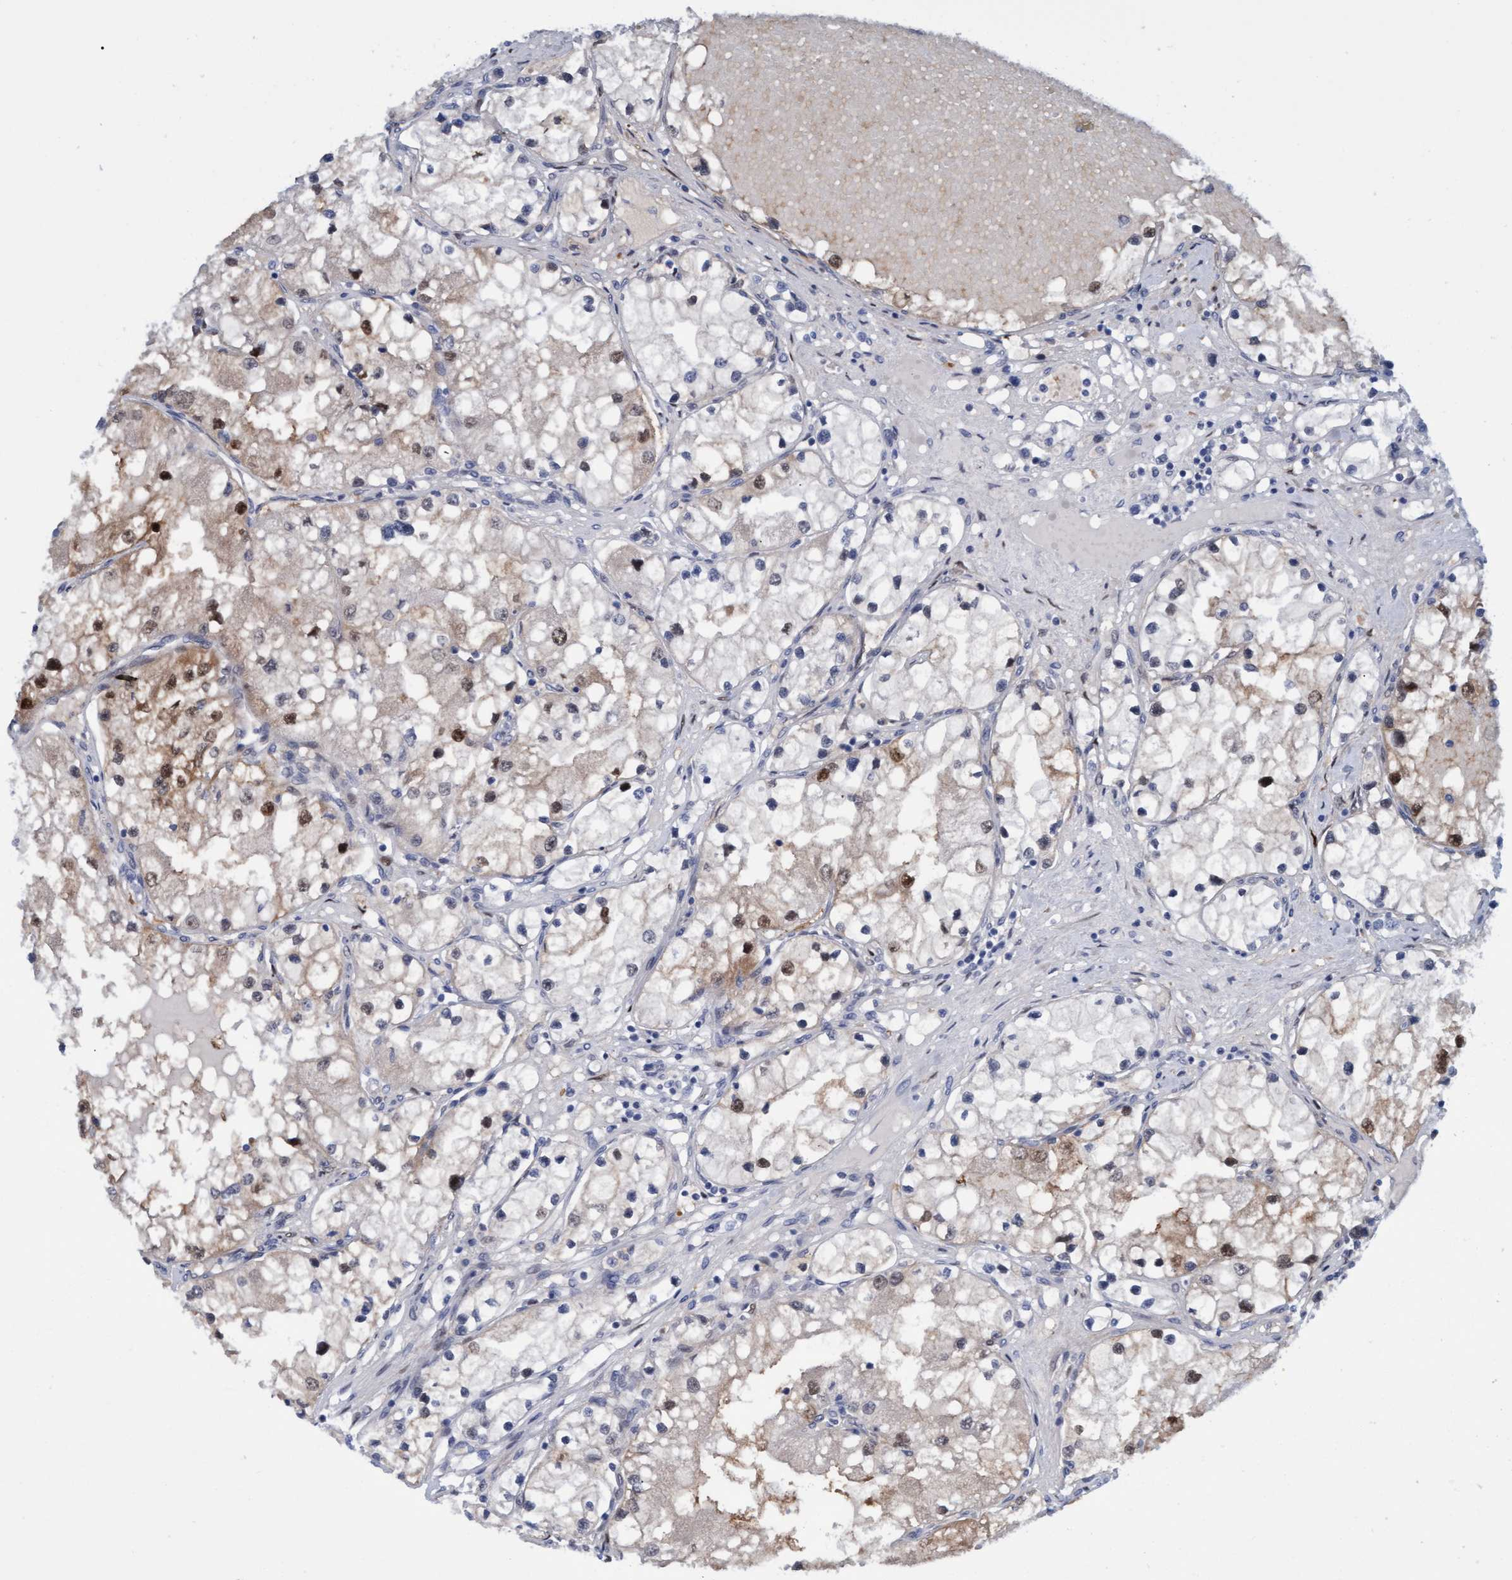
{"staining": {"intensity": "moderate", "quantity": "<25%", "location": "nuclear"}, "tissue": "renal cancer", "cell_type": "Tumor cells", "image_type": "cancer", "snomed": [{"axis": "morphology", "description": "Adenocarcinoma, NOS"}, {"axis": "topography", "description": "Kidney"}], "caption": "Human renal cancer (adenocarcinoma) stained with a protein marker shows moderate staining in tumor cells.", "gene": "PINX1", "patient": {"sex": "male", "age": 68}}